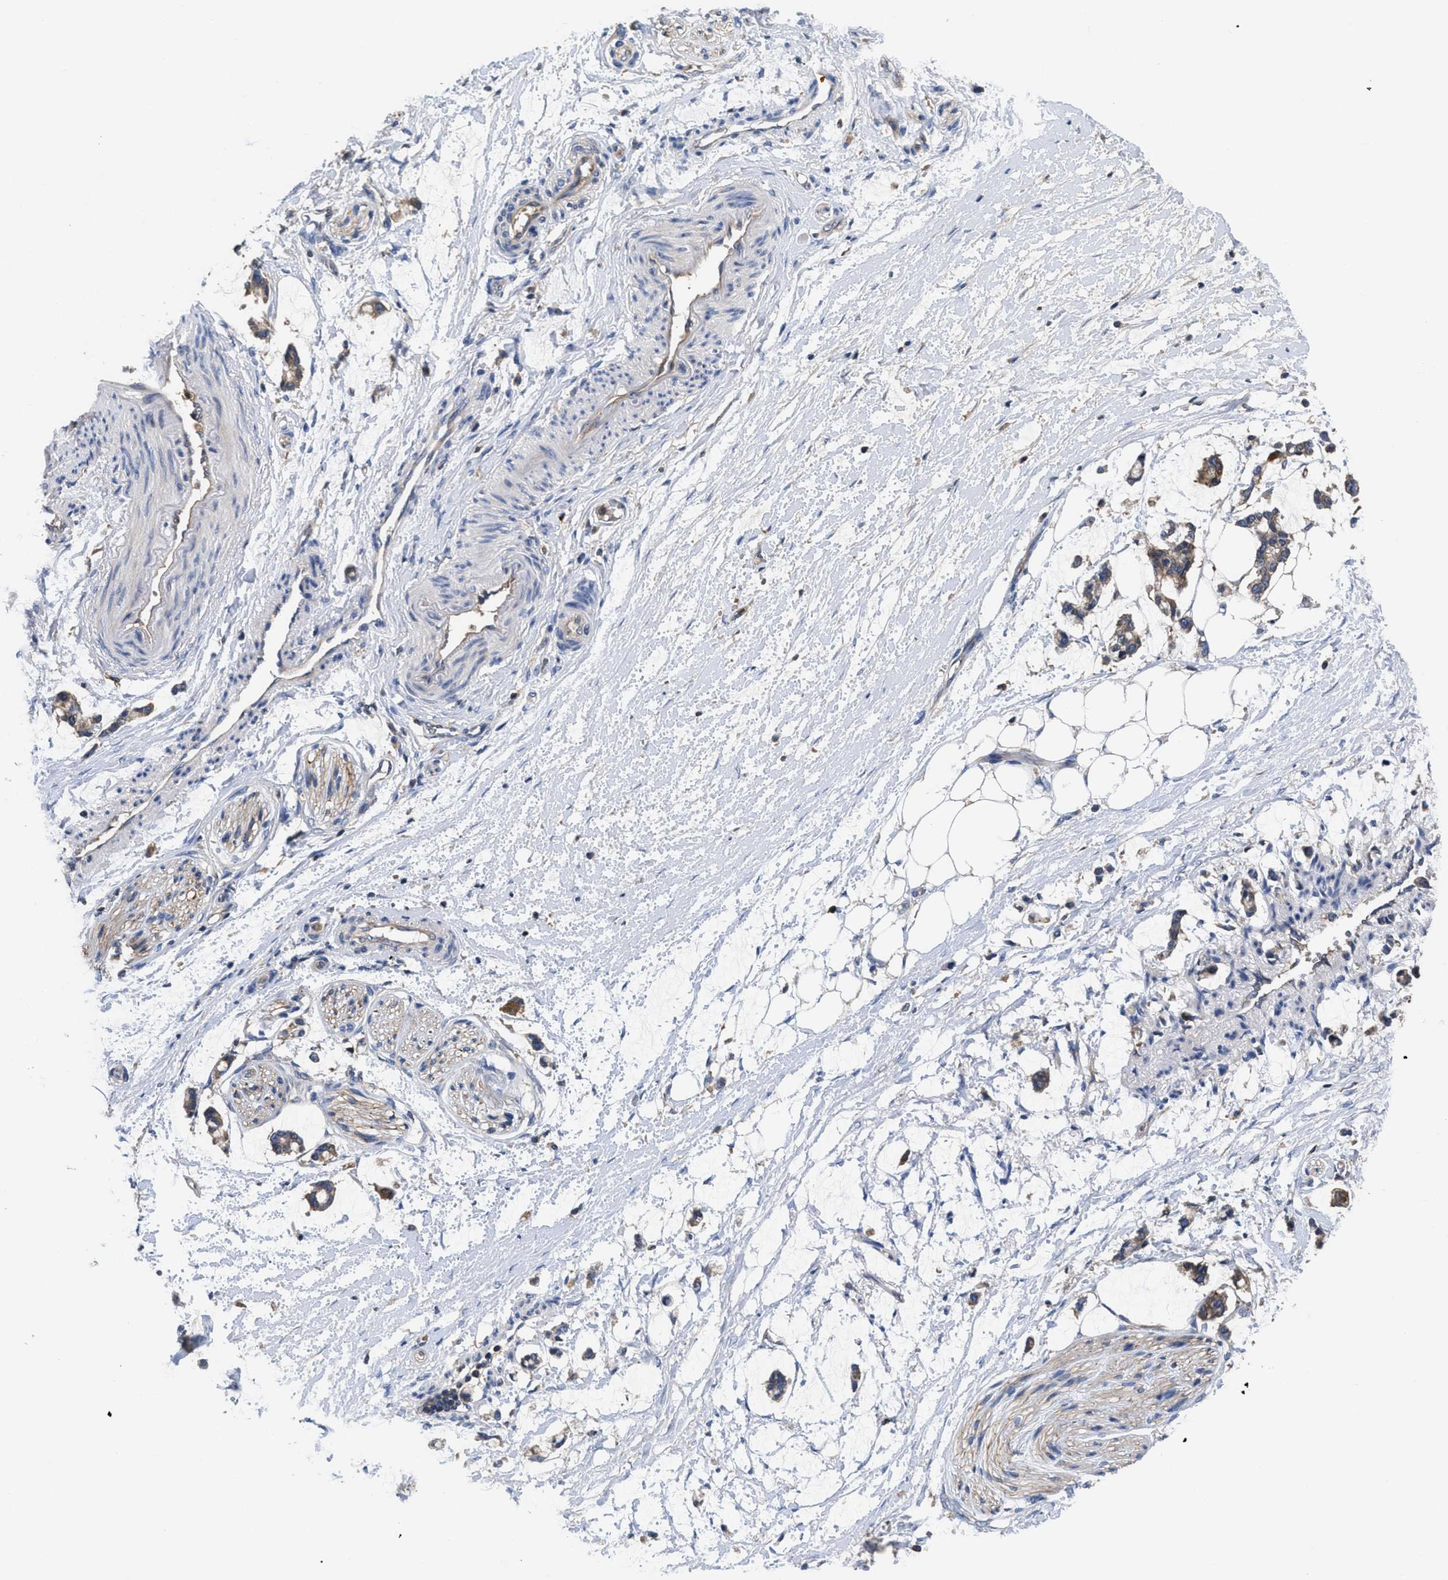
{"staining": {"intensity": "negative", "quantity": "none", "location": "none"}, "tissue": "adipose tissue", "cell_type": "Adipocytes", "image_type": "normal", "snomed": [{"axis": "morphology", "description": "Normal tissue, NOS"}, {"axis": "morphology", "description": "Adenocarcinoma, NOS"}, {"axis": "topography", "description": "Colon"}, {"axis": "topography", "description": "Peripheral nerve tissue"}], "caption": "An IHC micrograph of normal adipose tissue is shown. There is no staining in adipocytes of adipose tissue. Nuclei are stained in blue.", "gene": "YBEY", "patient": {"sex": "male", "age": 14}}